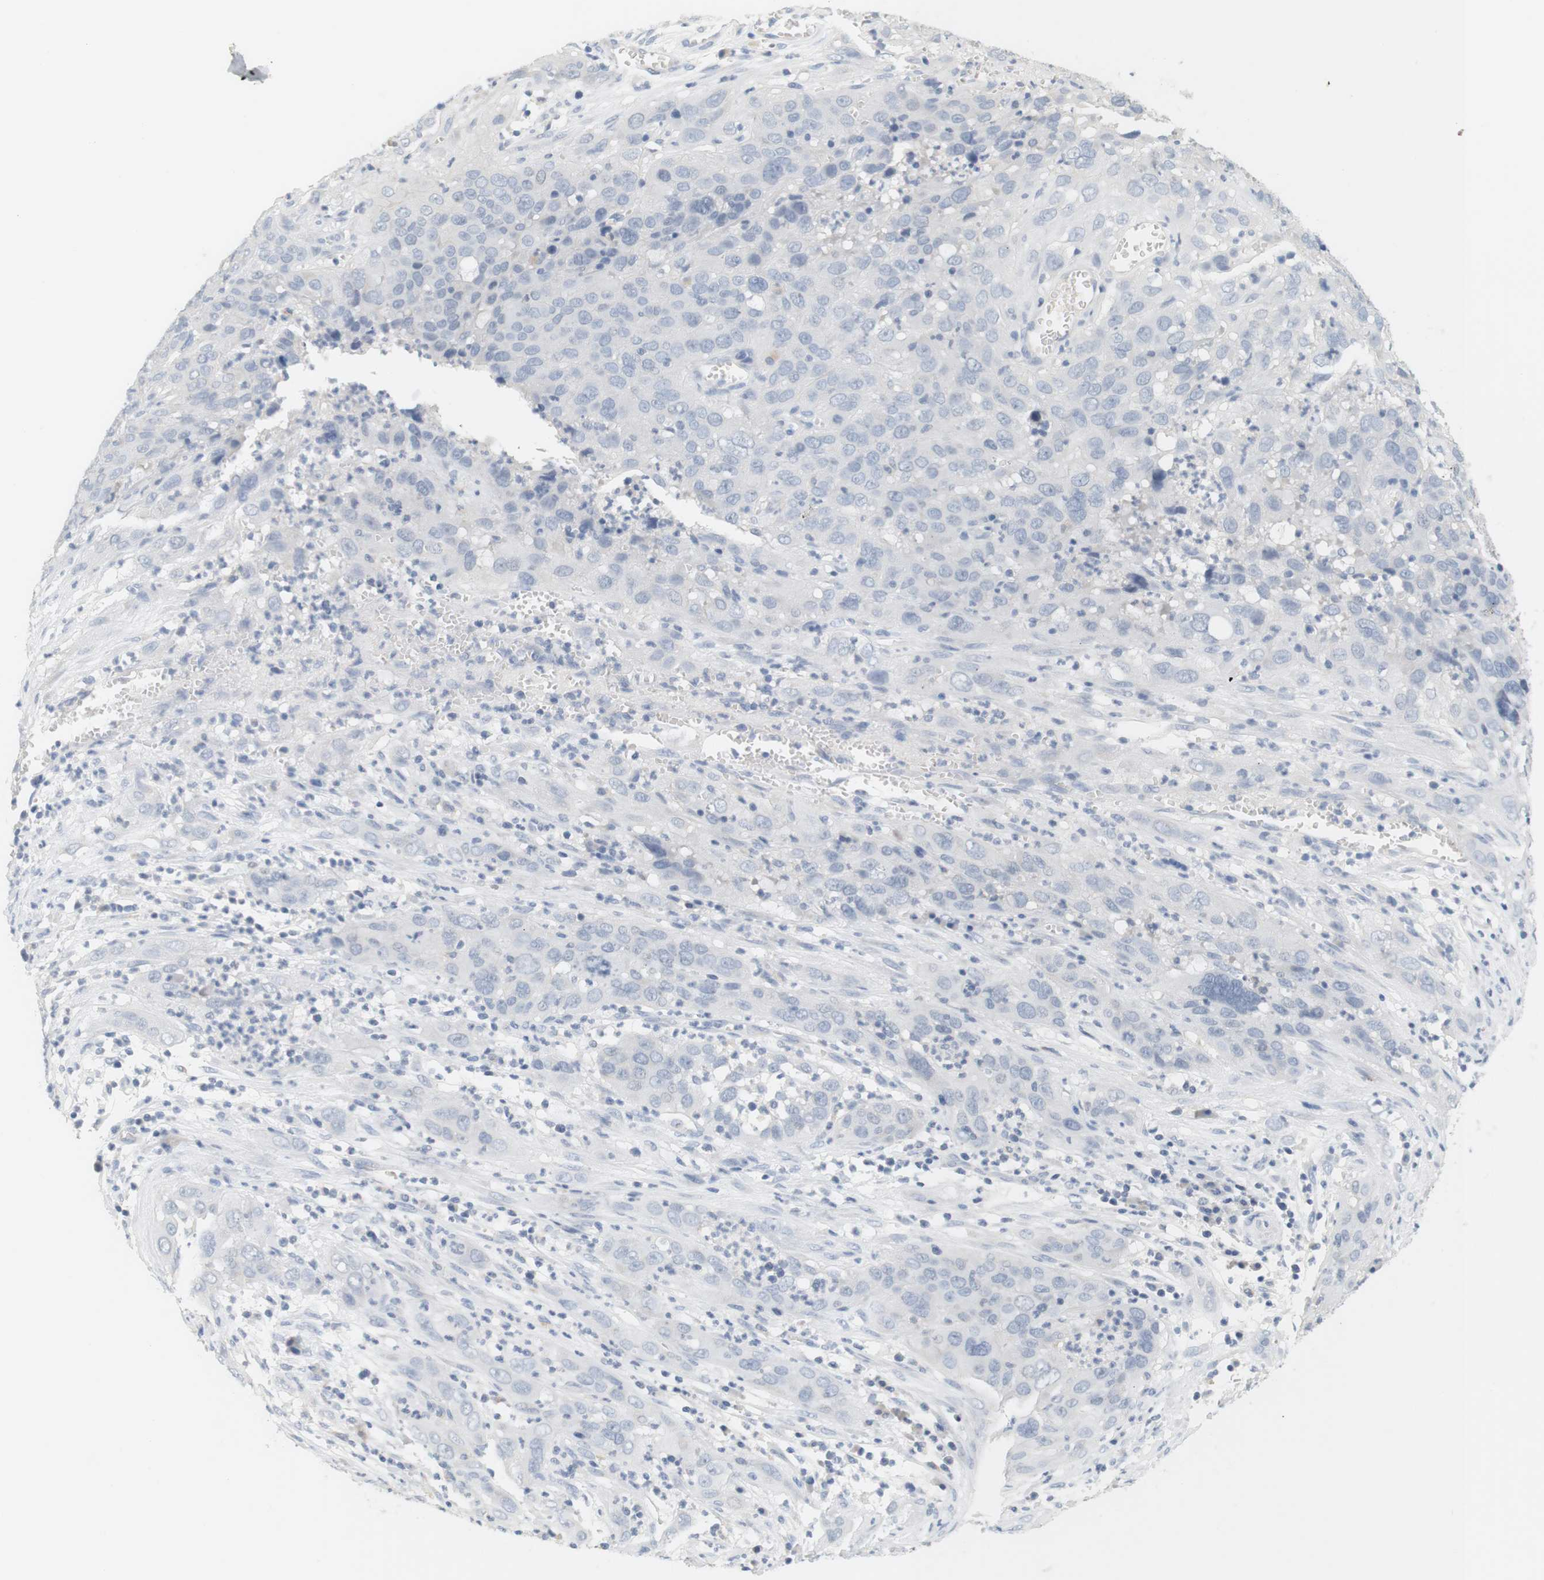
{"staining": {"intensity": "negative", "quantity": "none", "location": "none"}, "tissue": "cervical cancer", "cell_type": "Tumor cells", "image_type": "cancer", "snomed": [{"axis": "morphology", "description": "Squamous cell carcinoma, NOS"}, {"axis": "topography", "description": "Cervix"}], "caption": "IHC micrograph of neoplastic tissue: cervical squamous cell carcinoma stained with DAB demonstrates no significant protein expression in tumor cells.", "gene": "OPRM1", "patient": {"sex": "female", "age": 32}}